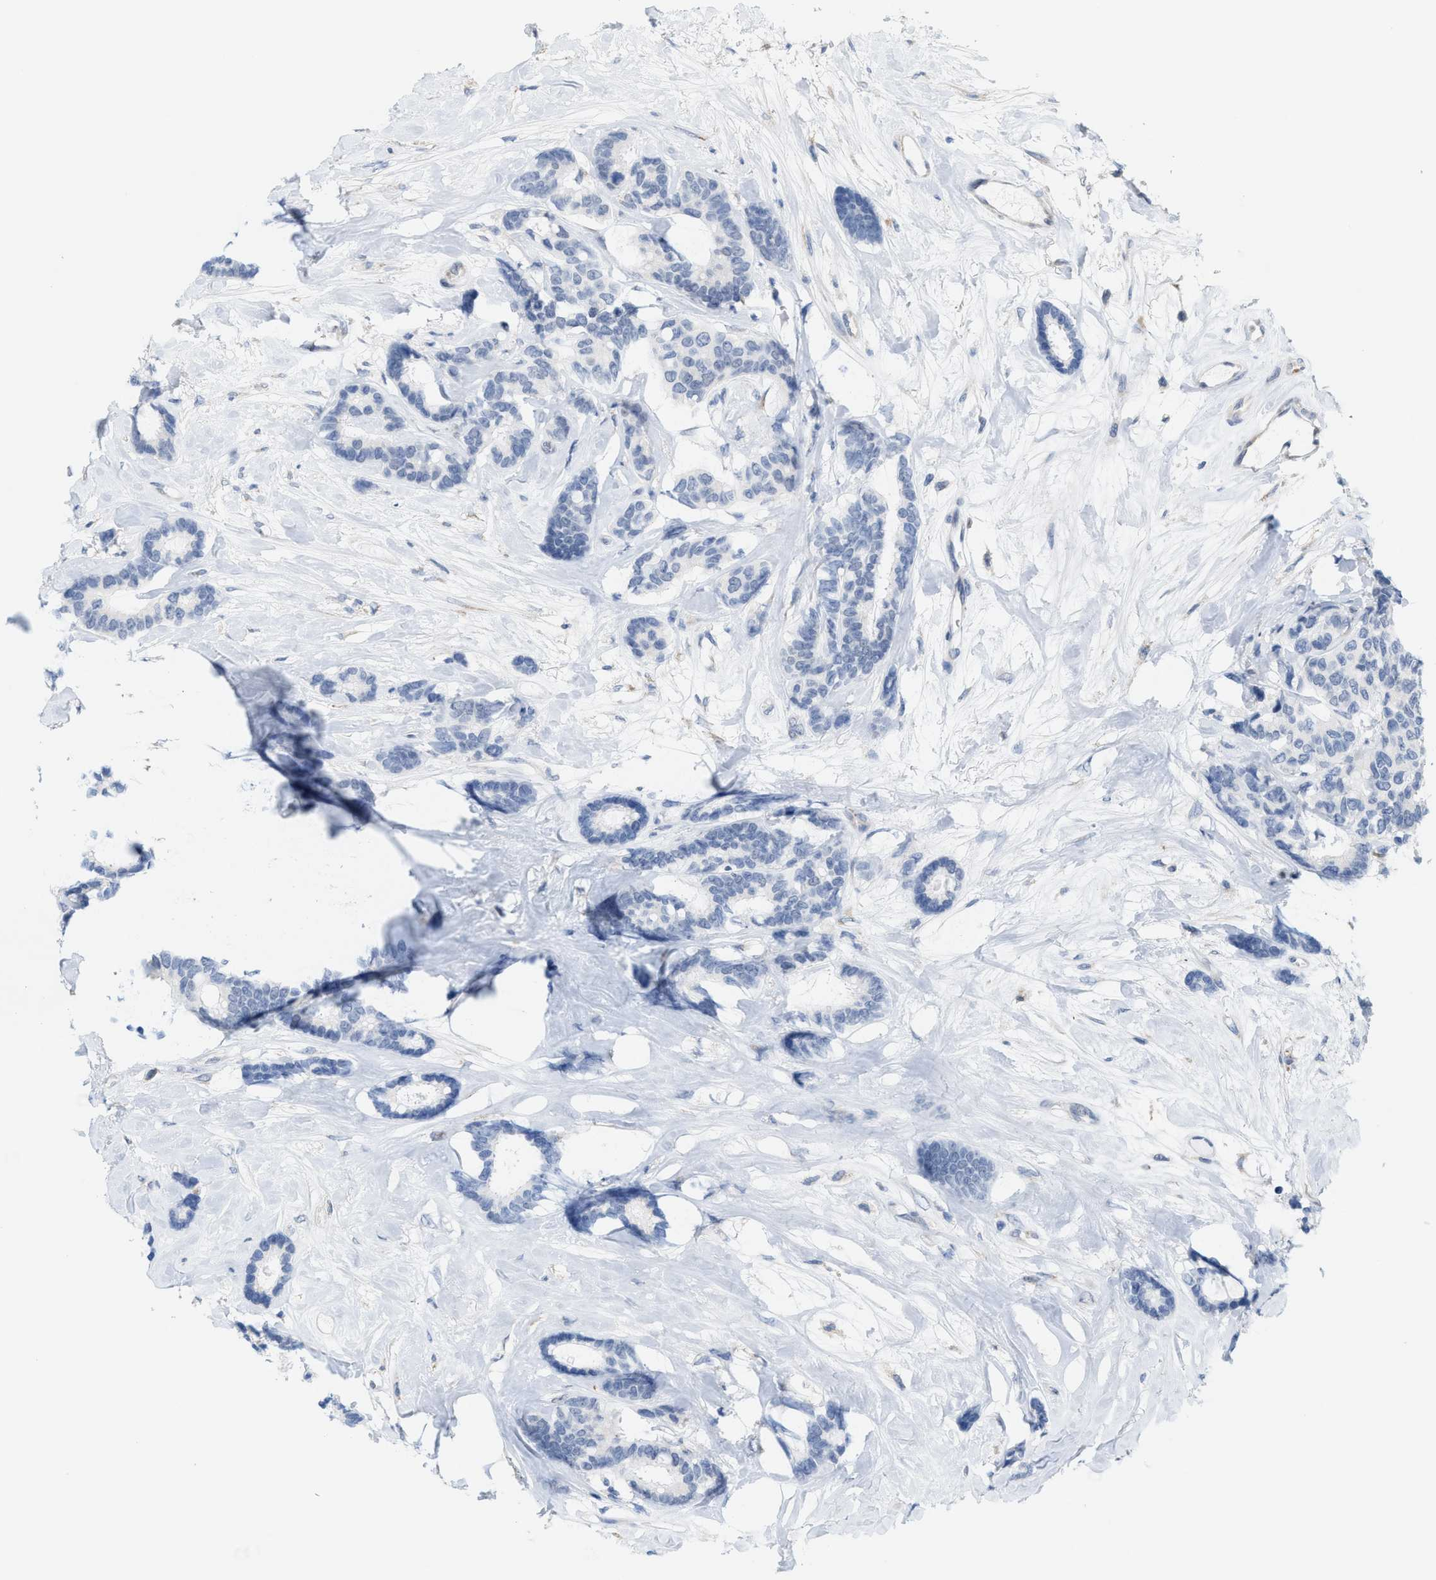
{"staining": {"intensity": "negative", "quantity": "none", "location": "none"}, "tissue": "breast cancer", "cell_type": "Tumor cells", "image_type": "cancer", "snomed": [{"axis": "morphology", "description": "Duct carcinoma"}, {"axis": "topography", "description": "Breast"}], "caption": "A photomicrograph of human infiltrating ductal carcinoma (breast) is negative for staining in tumor cells.", "gene": "KIFC3", "patient": {"sex": "female", "age": 87}}